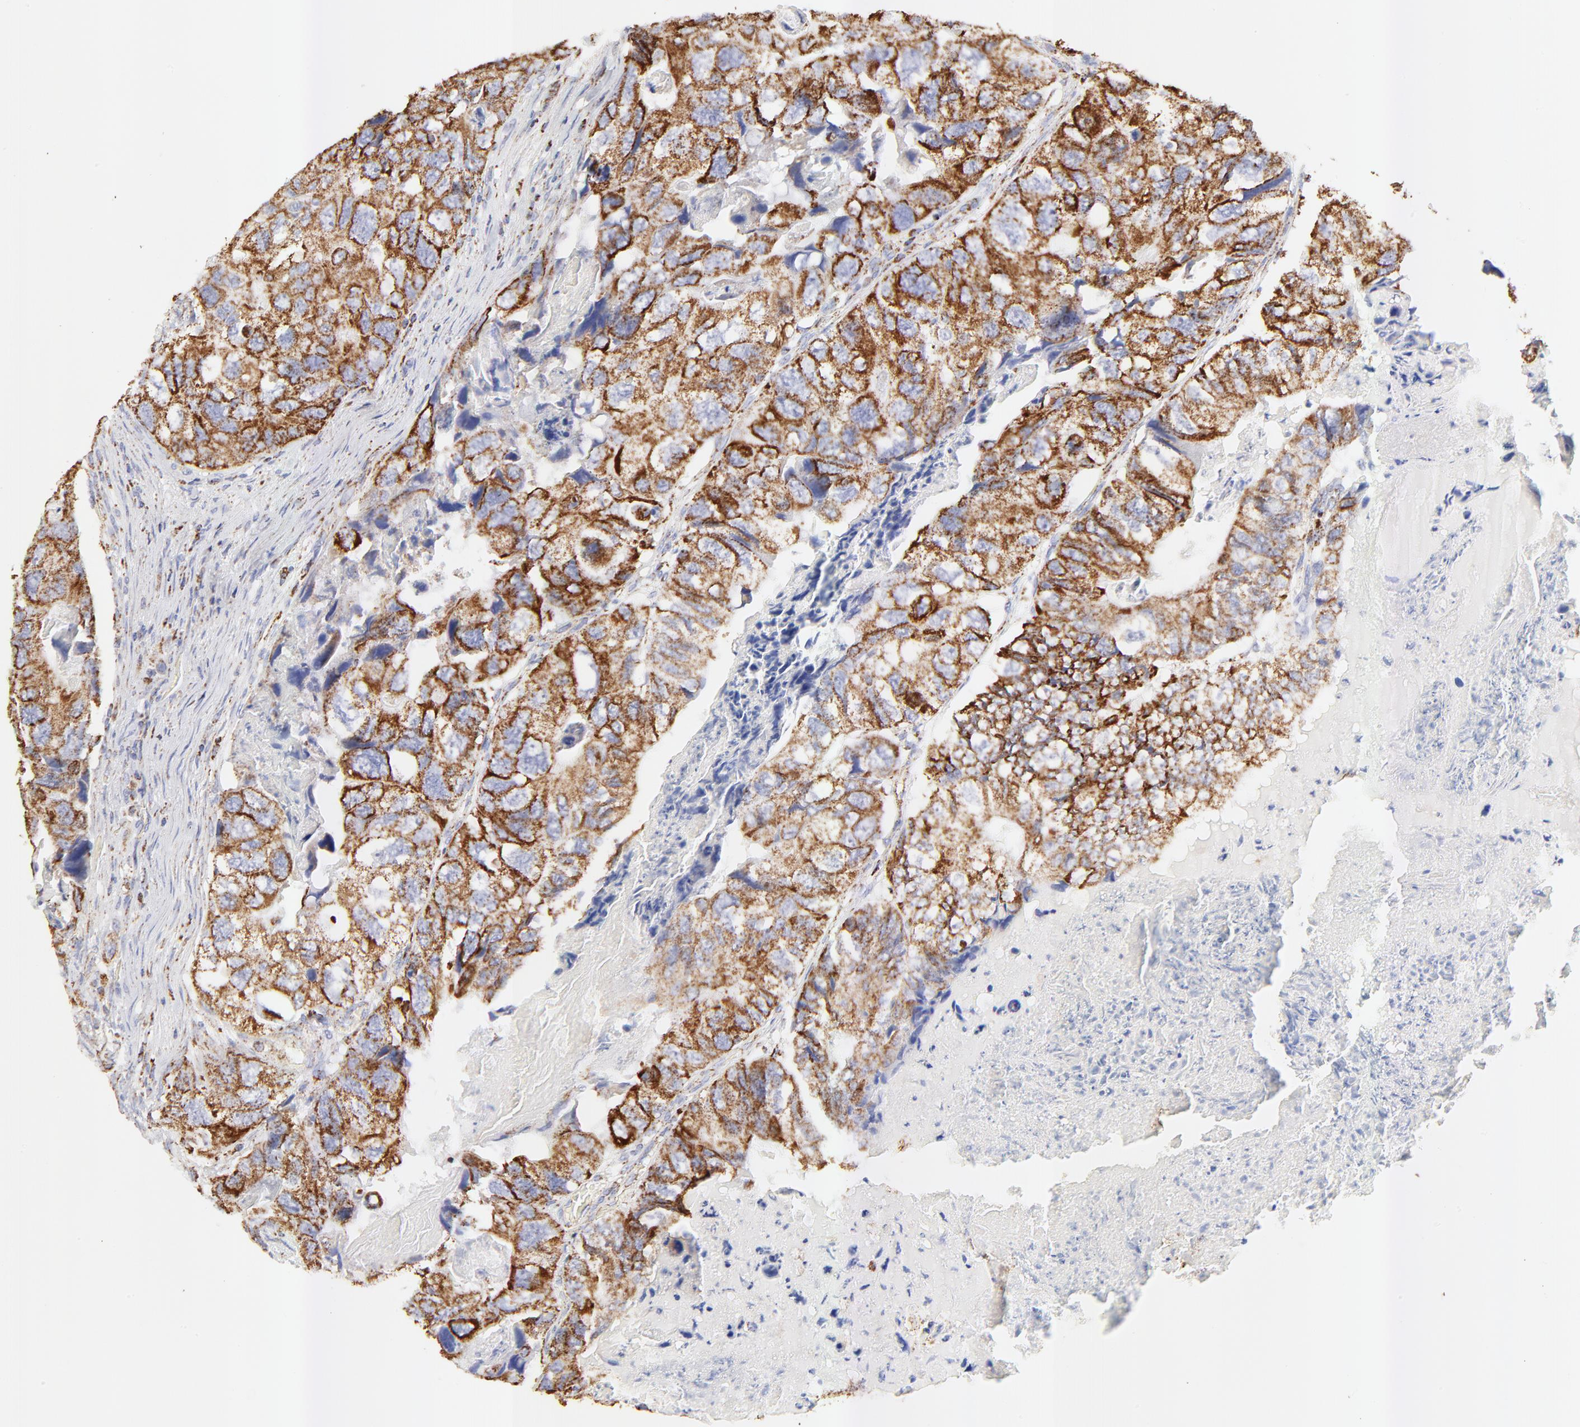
{"staining": {"intensity": "strong", "quantity": ">75%", "location": "cytoplasmic/membranous"}, "tissue": "colorectal cancer", "cell_type": "Tumor cells", "image_type": "cancer", "snomed": [{"axis": "morphology", "description": "Adenocarcinoma, NOS"}, {"axis": "topography", "description": "Rectum"}], "caption": "The micrograph demonstrates staining of adenocarcinoma (colorectal), revealing strong cytoplasmic/membranous protein positivity (brown color) within tumor cells.", "gene": "COX4I1", "patient": {"sex": "female", "age": 82}}